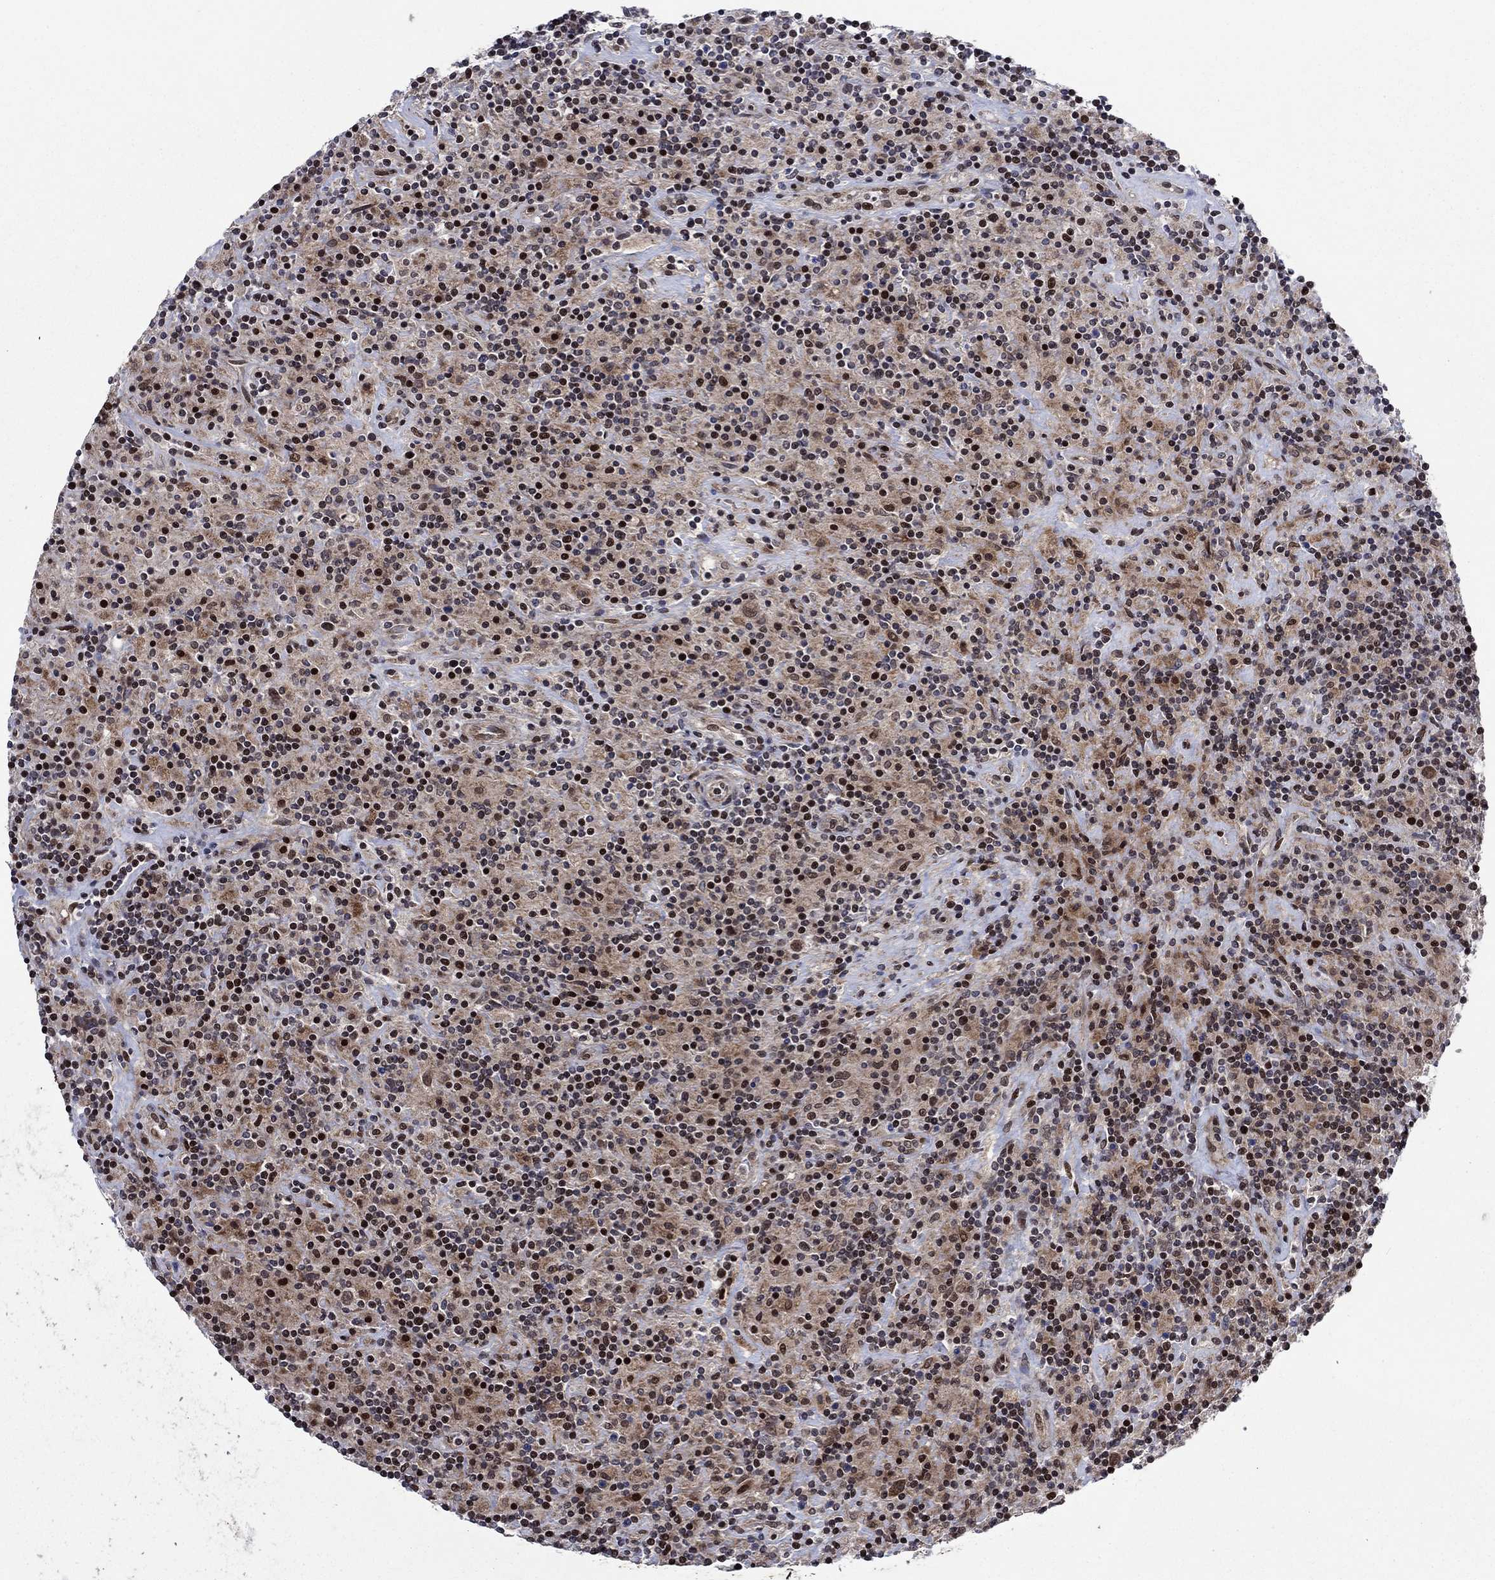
{"staining": {"intensity": "strong", "quantity": "25%-75%", "location": "nuclear"}, "tissue": "lymphoma", "cell_type": "Tumor cells", "image_type": "cancer", "snomed": [{"axis": "morphology", "description": "Hodgkin's disease, NOS"}, {"axis": "topography", "description": "Lymph node"}], "caption": "This image reveals immunohistochemistry (IHC) staining of human lymphoma, with high strong nuclear positivity in approximately 25%-75% of tumor cells.", "gene": "PRICKLE4", "patient": {"sex": "male", "age": 70}}